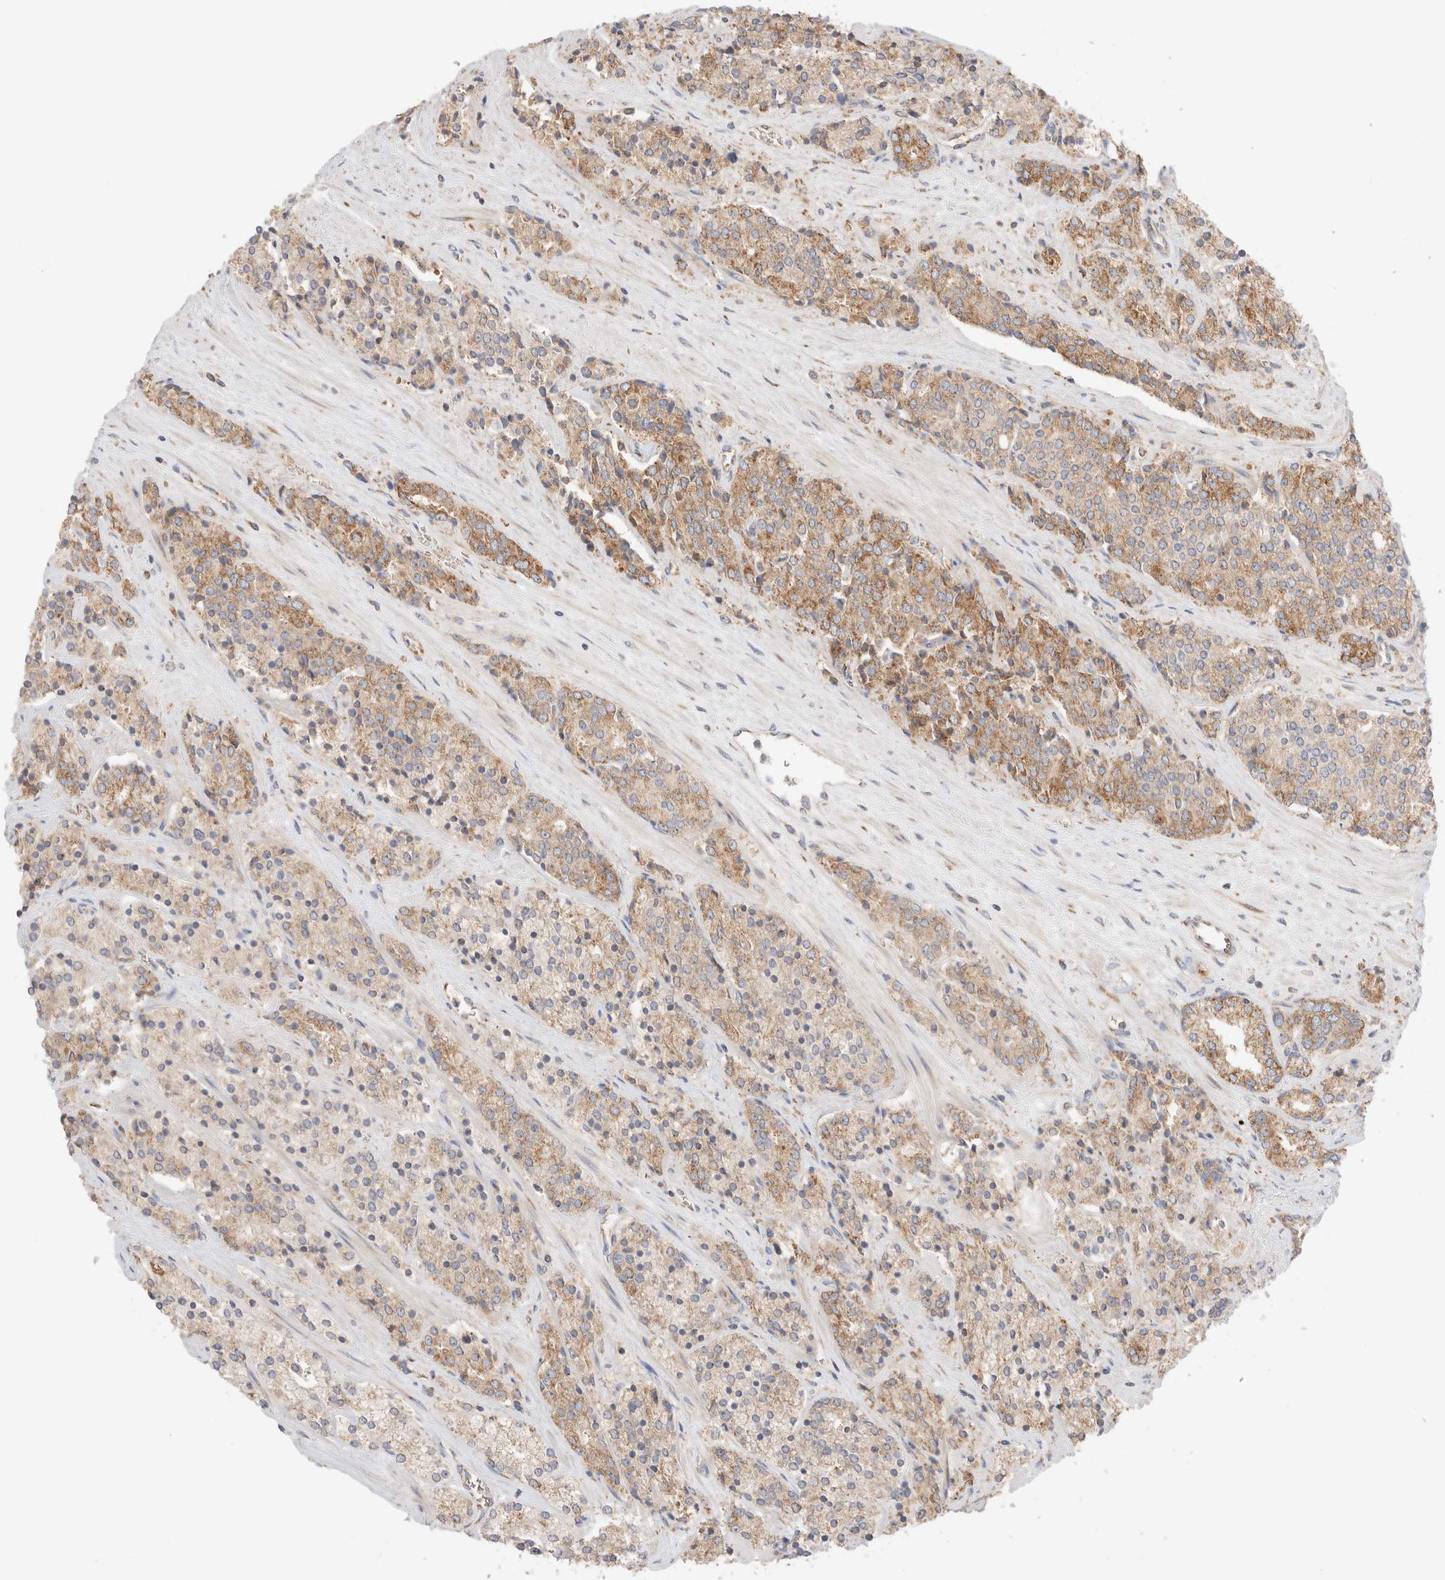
{"staining": {"intensity": "moderate", "quantity": ">75%", "location": "cytoplasmic/membranous"}, "tissue": "prostate cancer", "cell_type": "Tumor cells", "image_type": "cancer", "snomed": [{"axis": "morphology", "description": "Adenocarcinoma, High grade"}, {"axis": "topography", "description": "Prostate"}], "caption": "Immunohistochemical staining of prostate cancer demonstrates medium levels of moderate cytoplasmic/membranous positivity in about >75% of tumor cells. The staining is performed using DAB (3,3'-diaminobenzidine) brown chromogen to label protein expression. The nuclei are counter-stained blue using hematoxylin.", "gene": "UTS2B", "patient": {"sex": "male", "age": 71}}